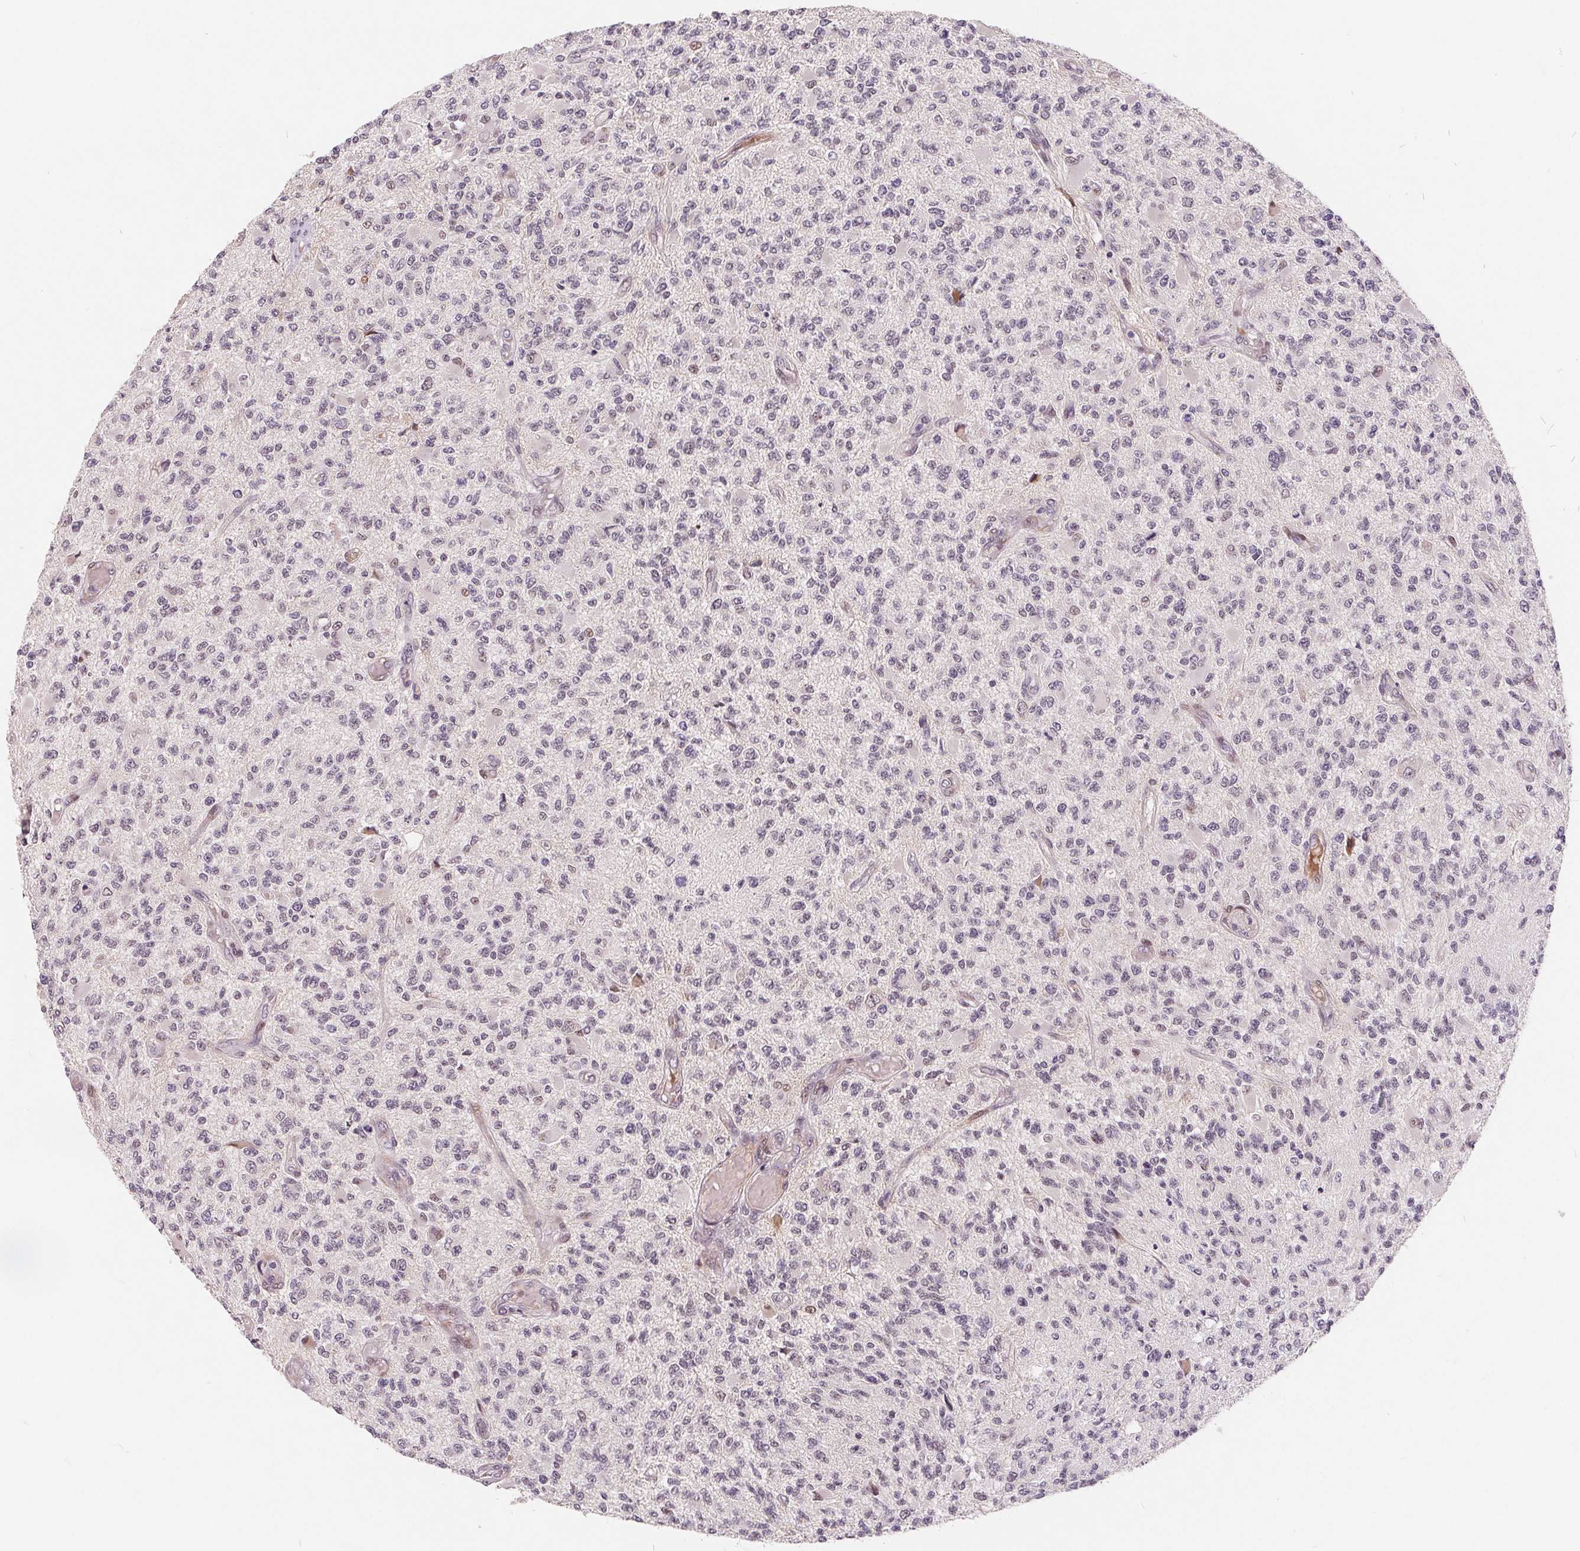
{"staining": {"intensity": "moderate", "quantity": "<25%", "location": "nuclear"}, "tissue": "glioma", "cell_type": "Tumor cells", "image_type": "cancer", "snomed": [{"axis": "morphology", "description": "Glioma, malignant, High grade"}, {"axis": "topography", "description": "Brain"}], "caption": "This micrograph displays IHC staining of glioma, with low moderate nuclear staining in approximately <25% of tumor cells.", "gene": "NRG2", "patient": {"sex": "female", "age": 63}}